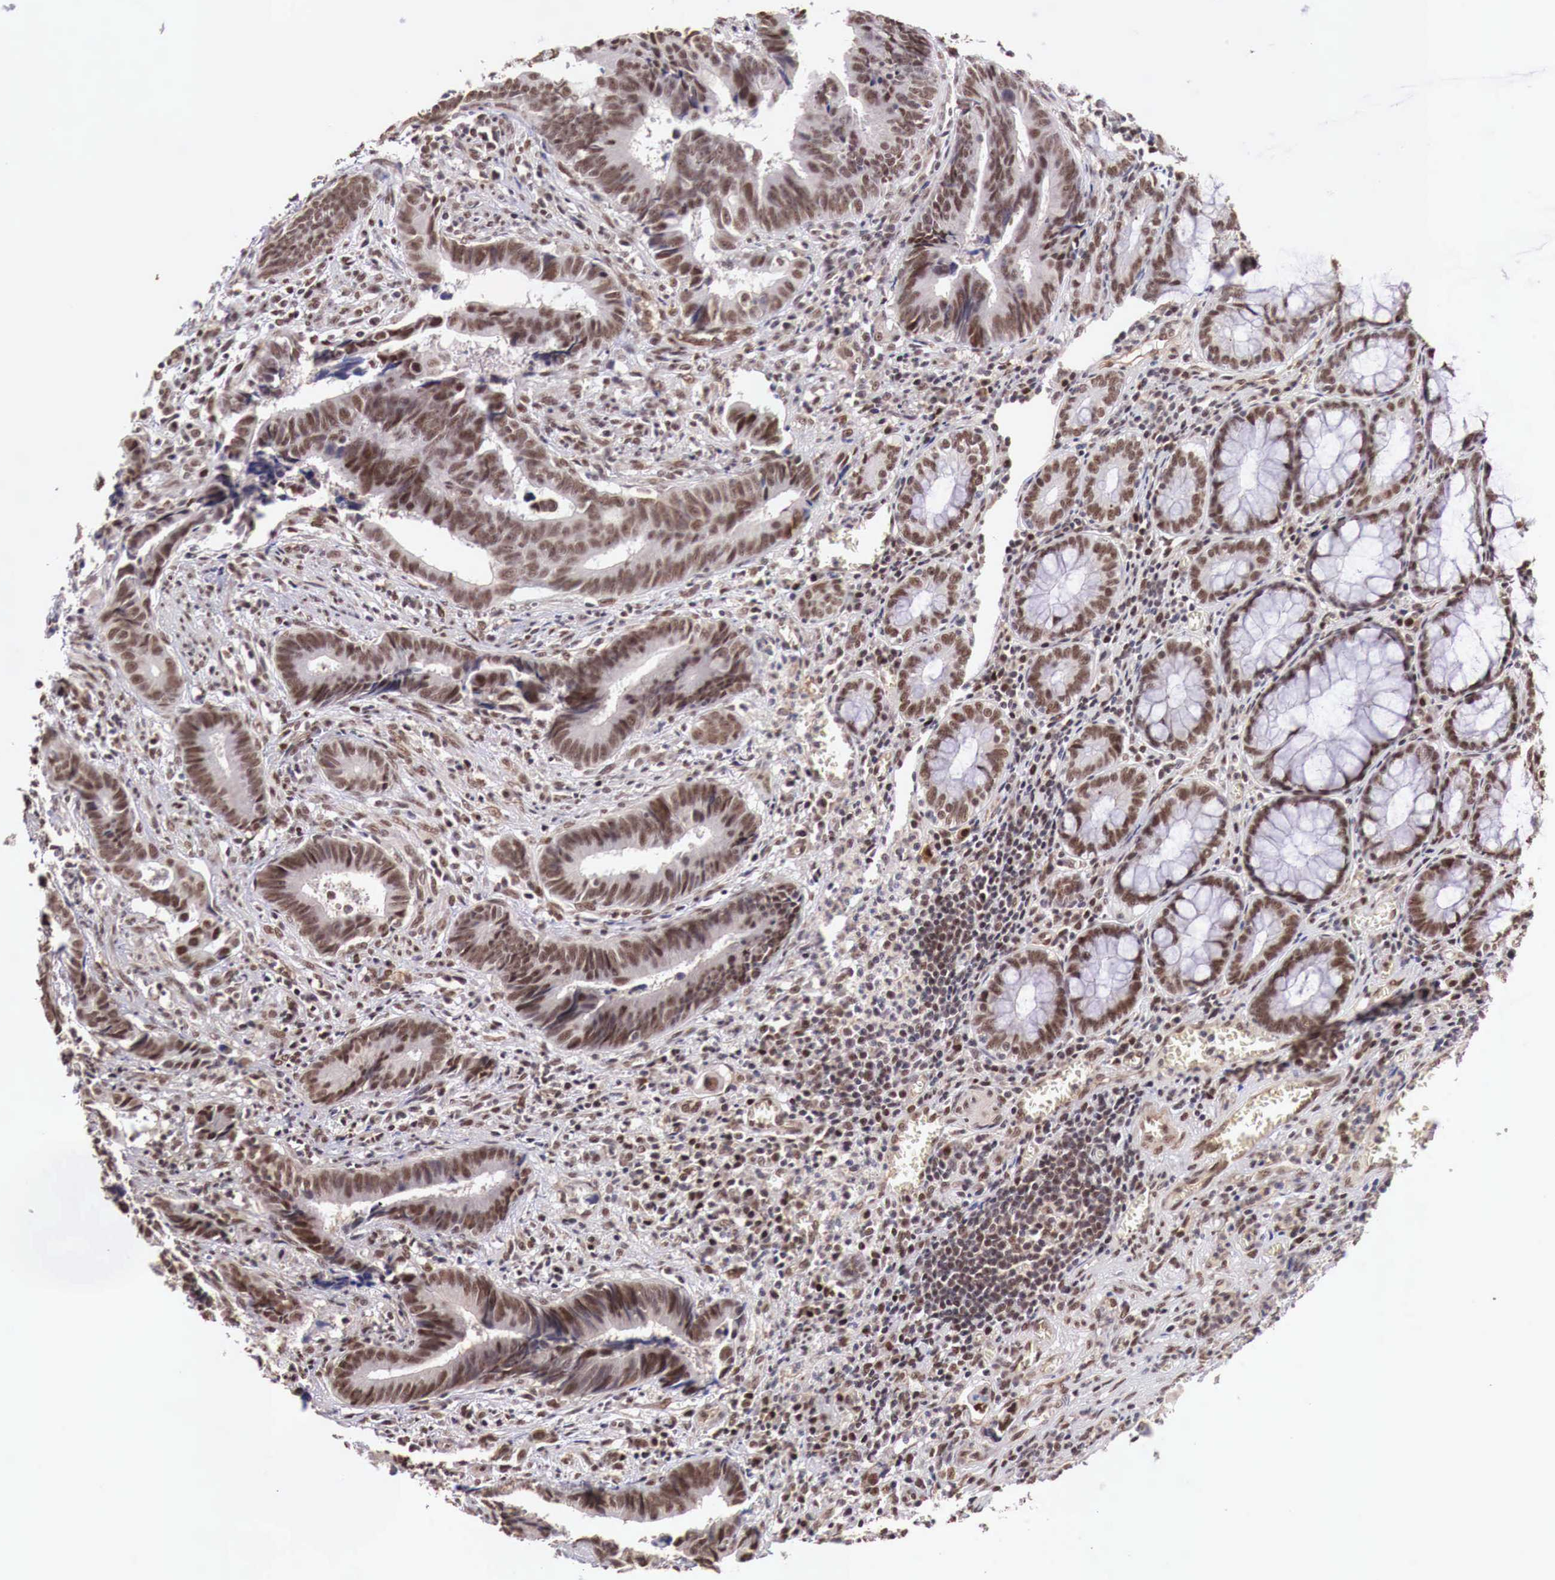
{"staining": {"intensity": "strong", "quantity": ">75%", "location": "cytoplasmic/membranous,nuclear"}, "tissue": "colorectal cancer", "cell_type": "Tumor cells", "image_type": "cancer", "snomed": [{"axis": "morphology", "description": "Adenocarcinoma, NOS"}, {"axis": "topography", "description": "Rectum"}], "caption": "Brown immunohistochemical staining in colorectal cancer (adenocarcinoma) demonstrates strong cytoplasmic/membranous and nuclear staining in approximately >75% of tumor cells. (Brightfield microscopy of DAB IHC at high magnification).", "gene": "FOXP2", "patient": {"sex": "female", "age": 98}}